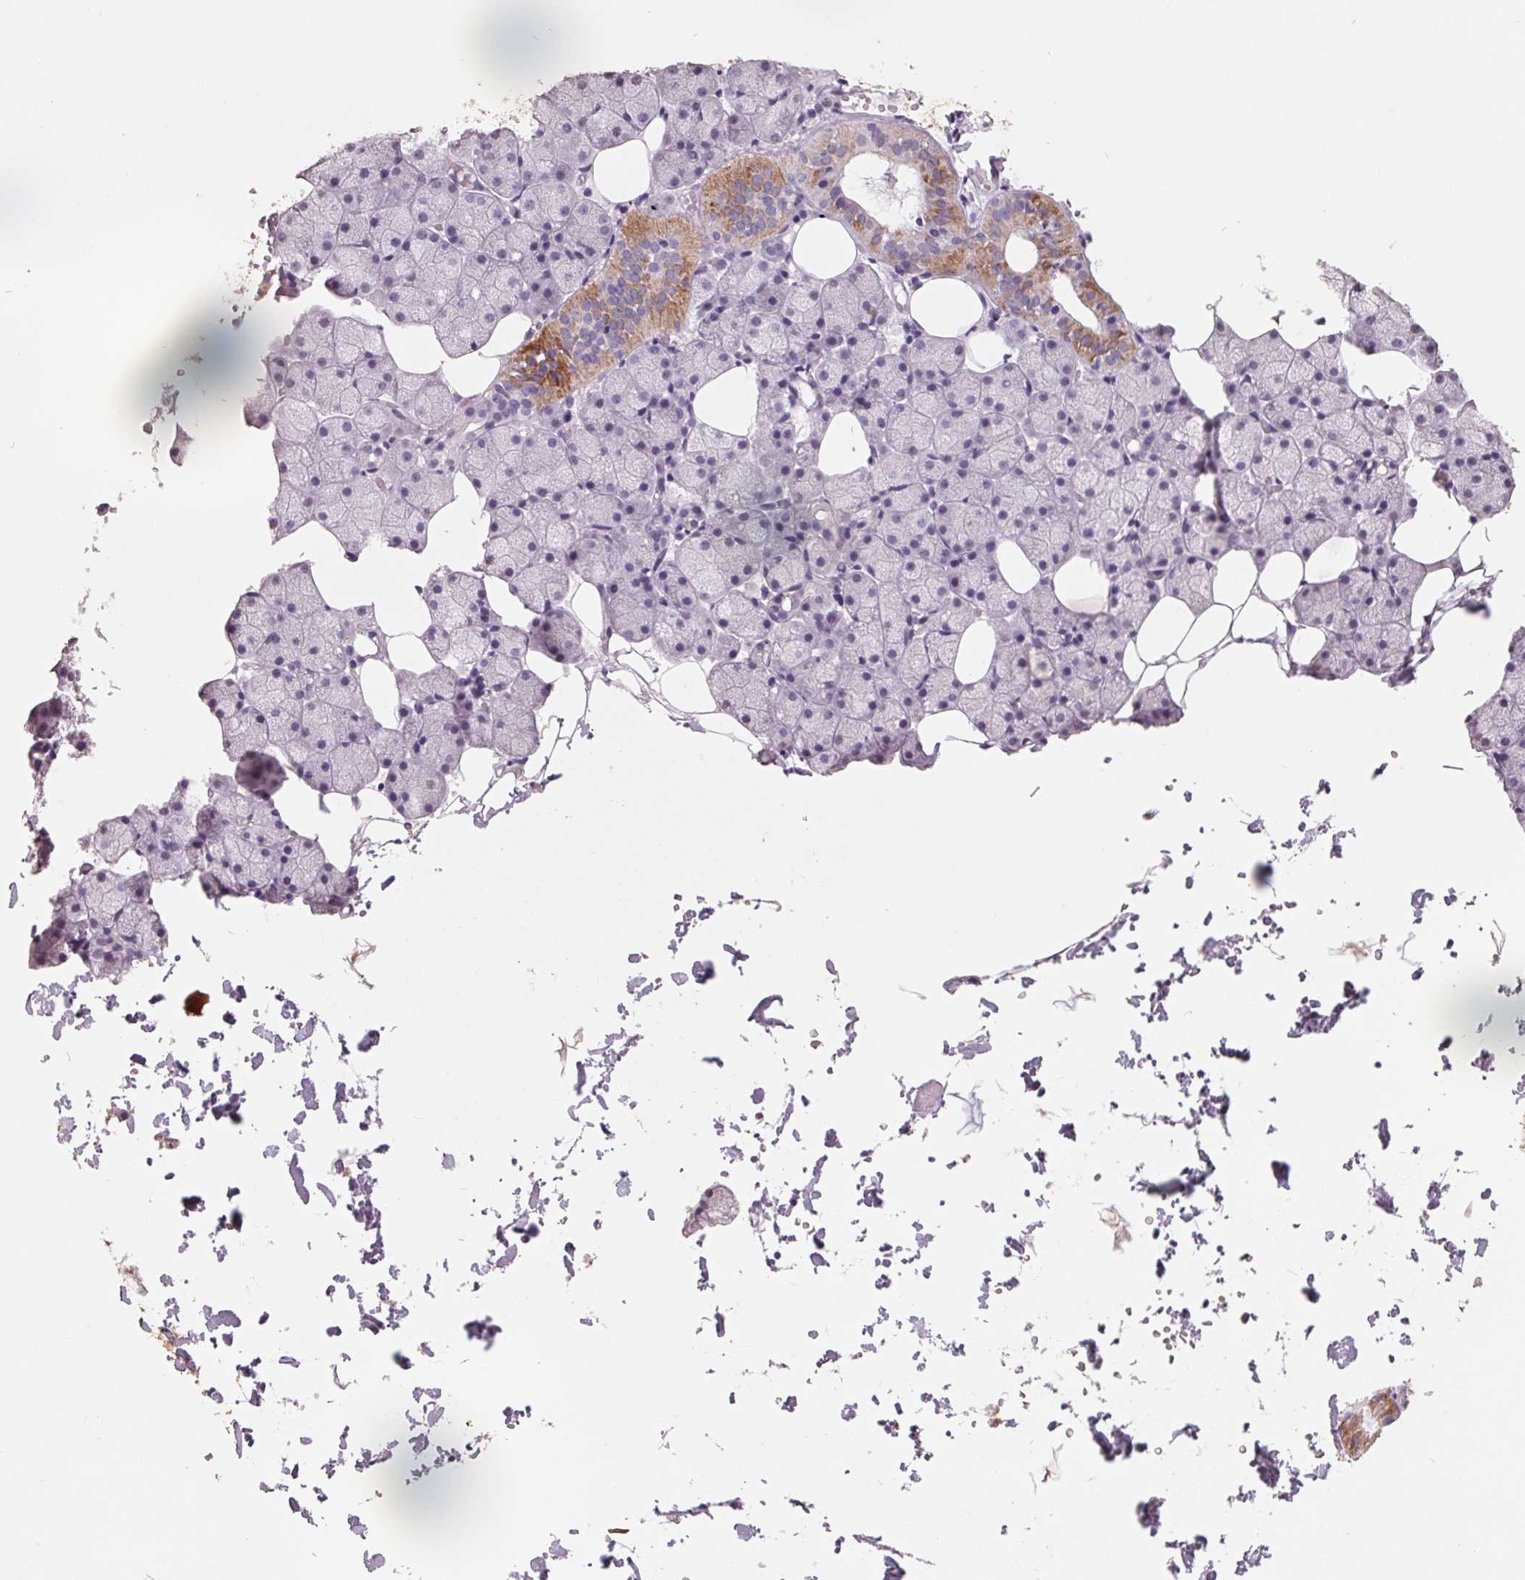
{"staining": {"intensity": "moderate", "quantity": "<25%", "location": "cytoplasmic/membranous"}, "tissue": "salivary gland", "cell_type": "Glandular cells", "image_type": "normal", "snomed": [{"axis": "morphology", "description": "Normal tissue, NOS"}, {"axis": "topography", "description": "Salivary gland"}], "caption": "An immunohistochemistry histopathology image of unremarkable tissue is shown. Protein staining in brown shows moderate cytoplasmic/membranous positivity in salivary gland within glandular cells. The staining was performed using DAB to visualize the protein expression in brown, while the nuclei were stained in blue with hematoxylin (Magnification: 20x).", "gene": "FTCD", "patient": {"sex": "male", "age": 38}}